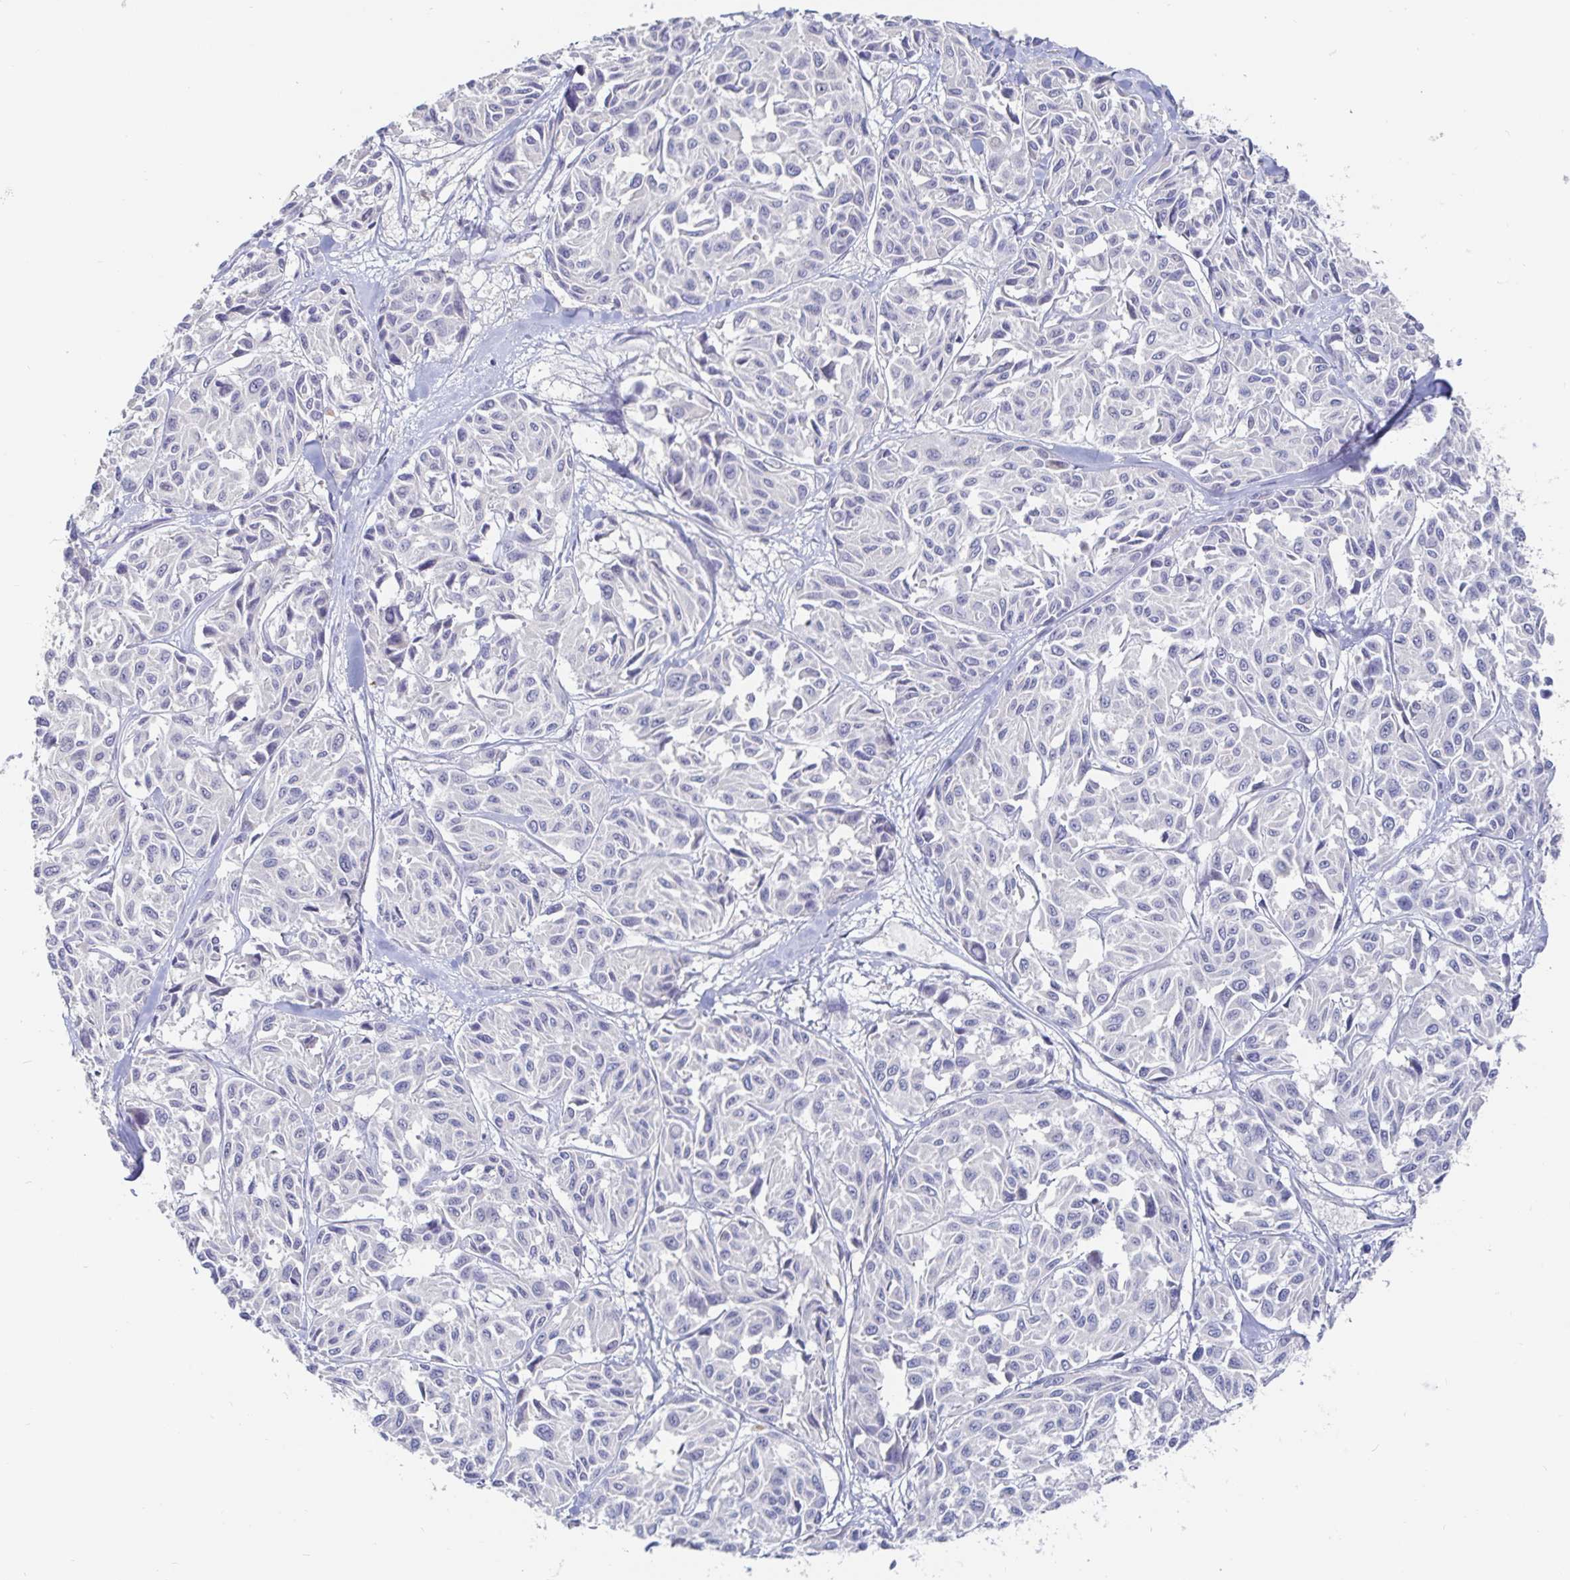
{"staining": {"intensity": "negative", "quantity": "none", "location": "none"}, "tissue": "melanoma", "cell_type": "Tumor cells", "image_type": "cancer", "snomed": [{"axis": "morphology", "description": "Malignant melanoma, NOS"}, {"axis": "topography", "description": "Skin"}], "caption": "This histopathology image is of melanoma stained with immunohistochemistry to label a protein in brown with the nuclei are counter-stained blue. There is no expression in tumor cells. The staining was performed using DAB to visualize the protein expression in brown, while the nuclei were stained in blue with hematoxylin (Magnification: 20x).", "gene": "SPPL3", "patient": {"sex": "female", "age": 66}}